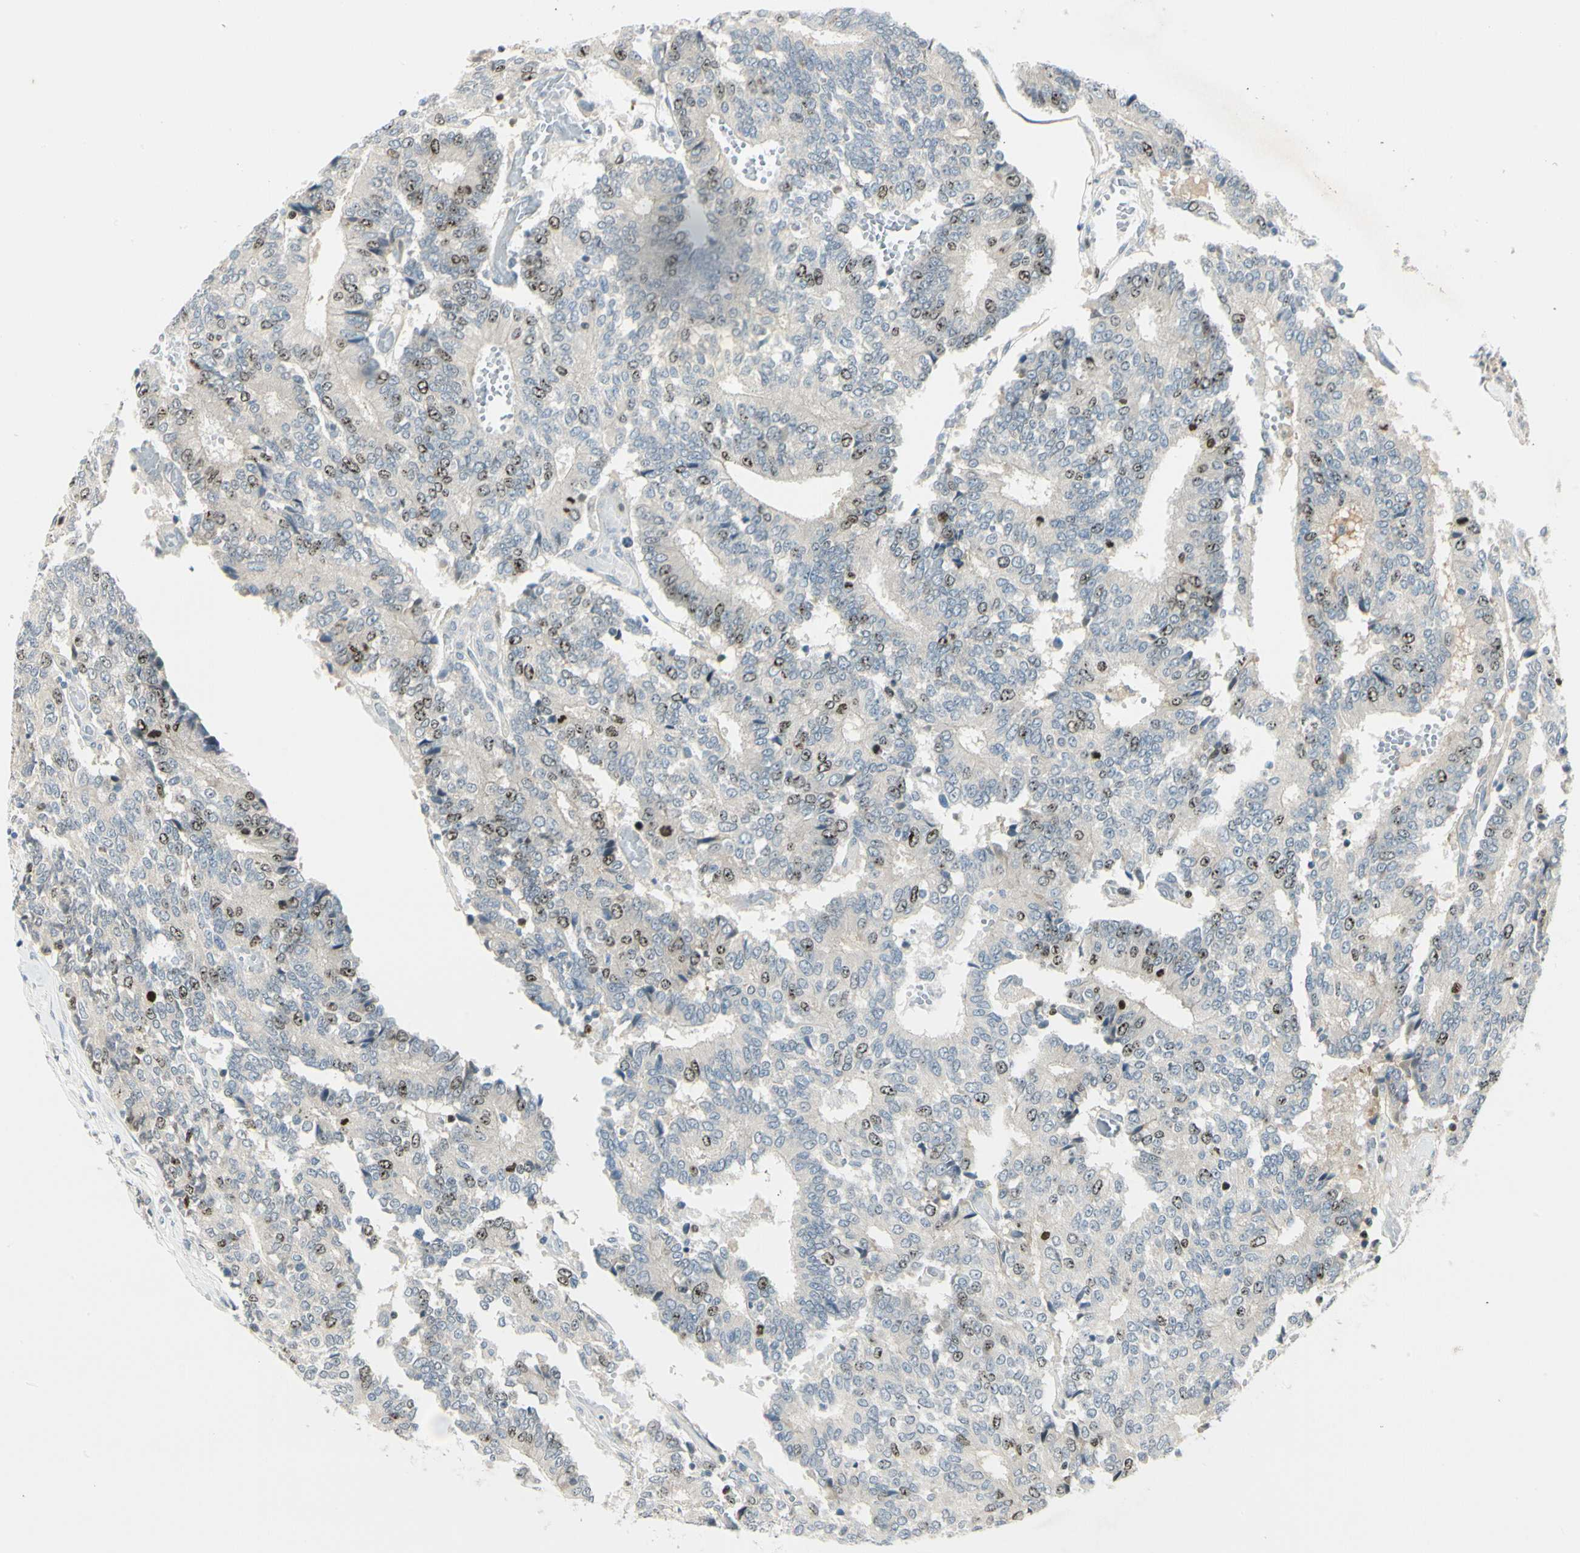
{"staining": {"intensity": "moderate", "quantity": "<25%", "location": "nuclear"}, "tissue": "prostate cancer", "cell_type": "Tumor cells", "image_type": "cancer", "snomed": [{"axis": "morphology", "description": "Adenocarcinoma, High grade"}, {"axis": "topography", "description": "Prostate"}], "caption": "Immunohistochemical staining of human prostate adenocarcinoma (high-grade) demonstrates low levels of moderate nuclear positivity in approximately <25% of tumor cells. The protein is stained brown, and the nuclei are stained in blue (DAB (3,3'-diaminobenzidine) IHC with brightfield microscopy, high magnification).", "gene": "PITX1", "patient": {"sex": "male", "age": 55}}